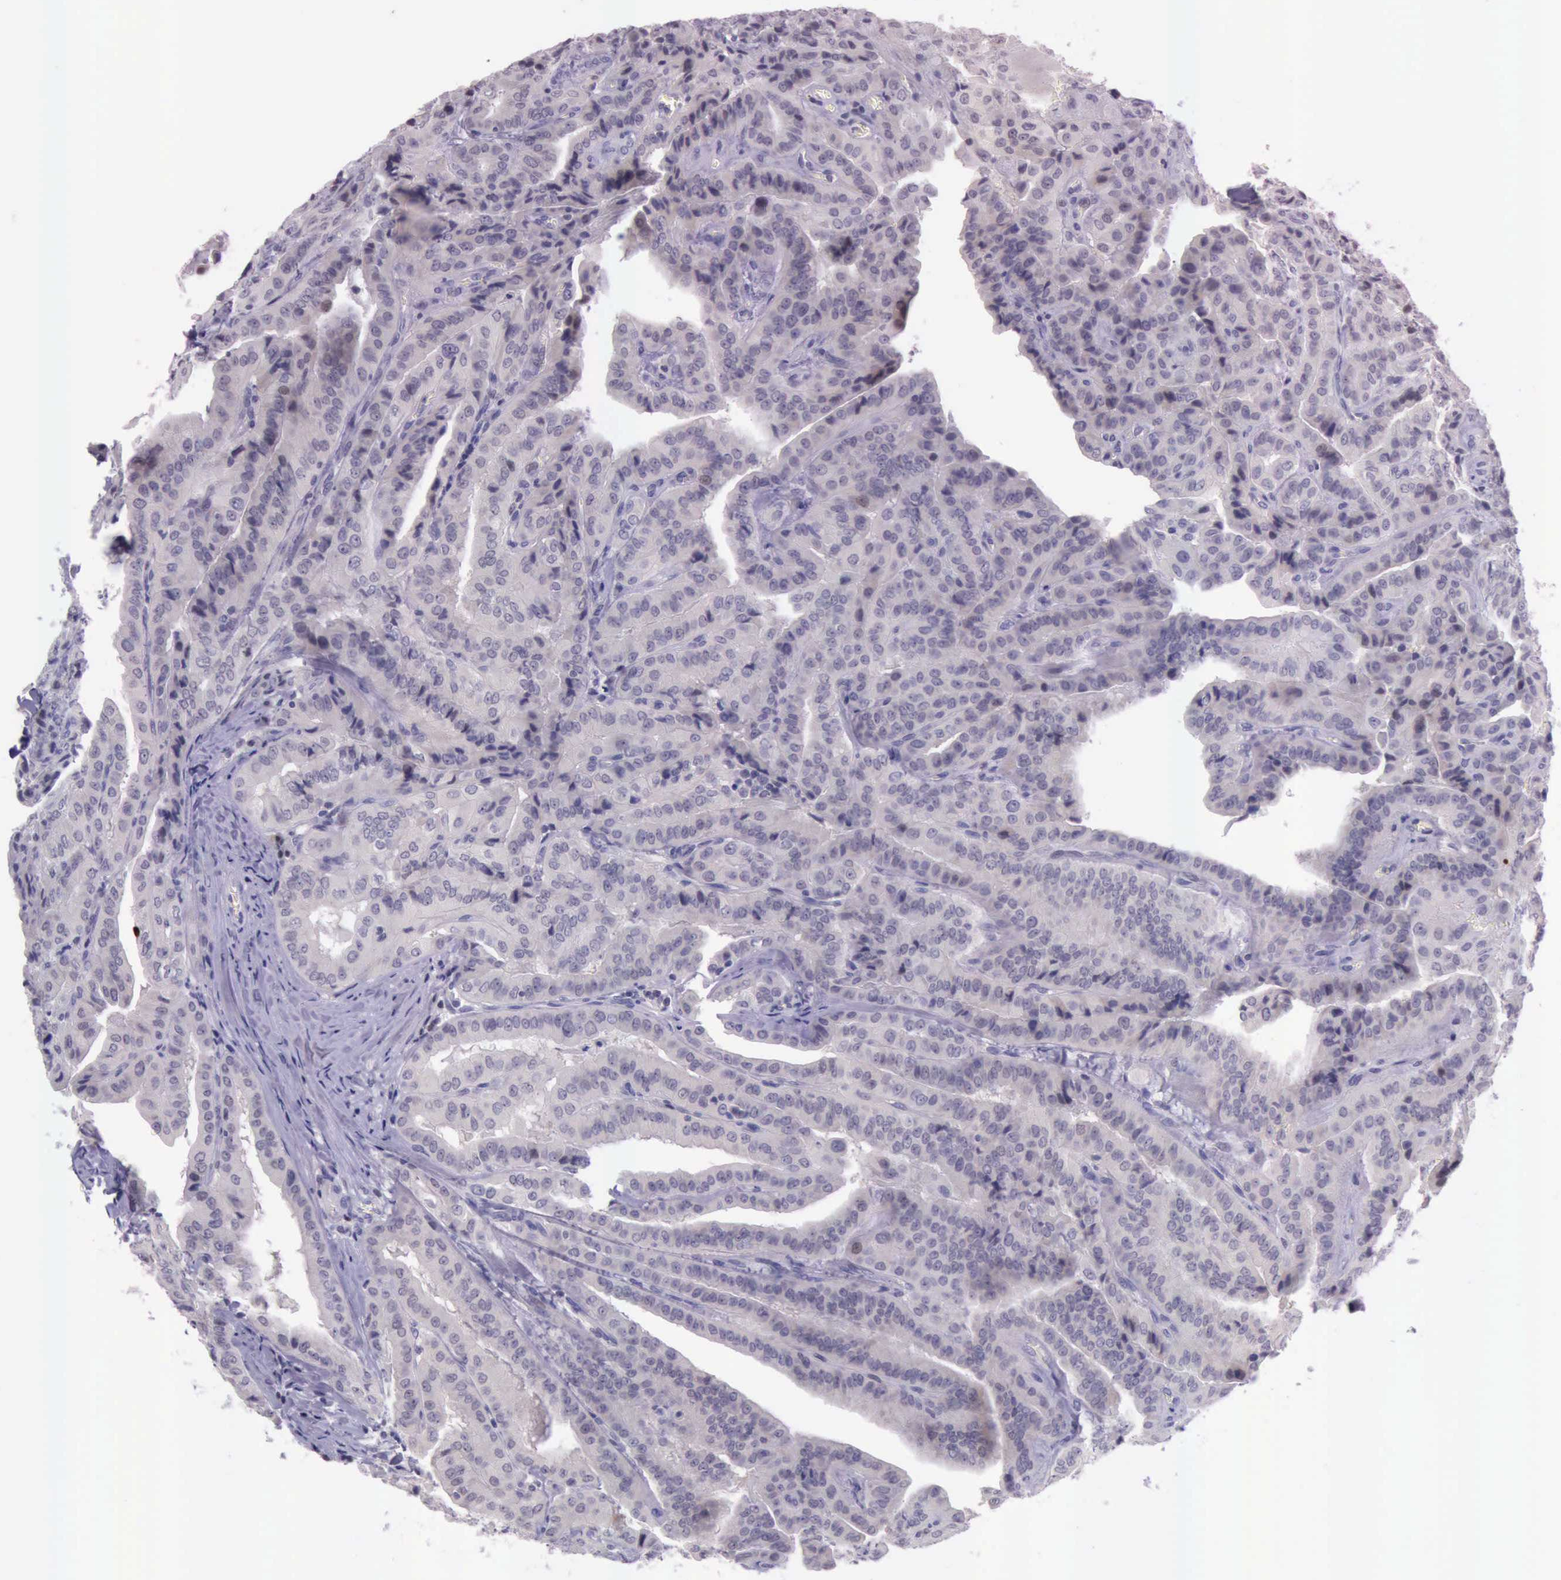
{"staining": {"intensity": "negative", "quantity": "none", "location": "none"}, "tissue": "thyroid cancer", "cell_type": "Tumor cells", "image_type": "cancer", "snomed": [{"axis": "morphology", "description": "Papillary adenocarcinoma, NOS"}, {"axis": "topography", "description": "Thyroid gland"}], "caption": "Immunohistochemistry of human thyroid cancer exhibits no positivity in tumor cells.", "gene": "PARP1", "patient": {"sex": "female", "age": 71}}